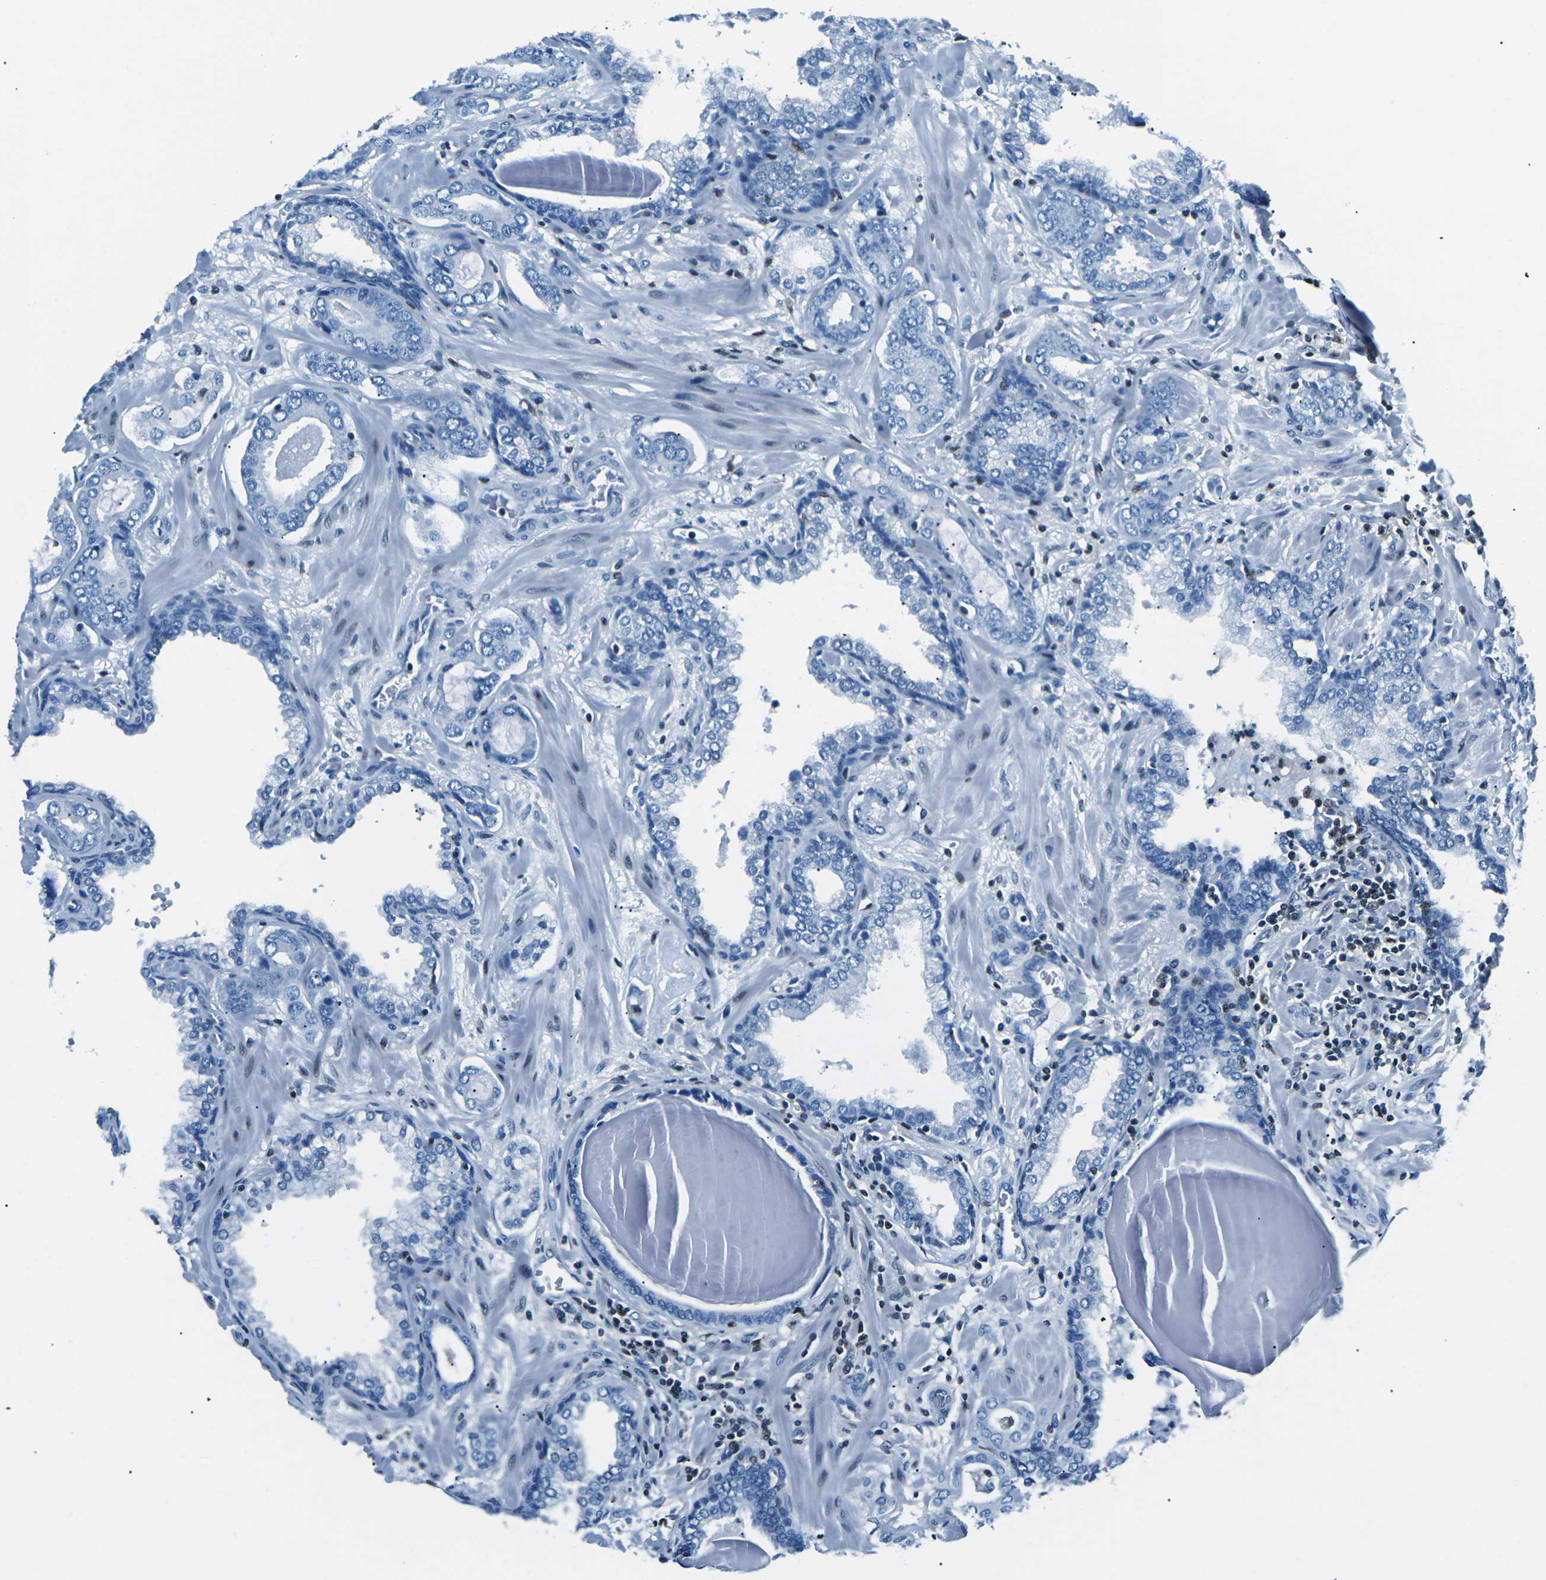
{"staining": {"intensity": "negative", "quantity": "none", "location": "none"}, "tissue": "prostate cancer", "cell_type": "Tumor cells", "image_type": "cancer", "snomed": [{"axis": "morphology", "description": "Adenocarcinoma, Low grade"}, {"axis": "topography", "description": "Prostate"}], "caption": "Immunohistochemical staining of human prostate adenocarcinoma (low-grade) demonstrates no significant staining in tumor cells.", "gene": "CELF2", "patient": {"sex": "male", "age": 53}}